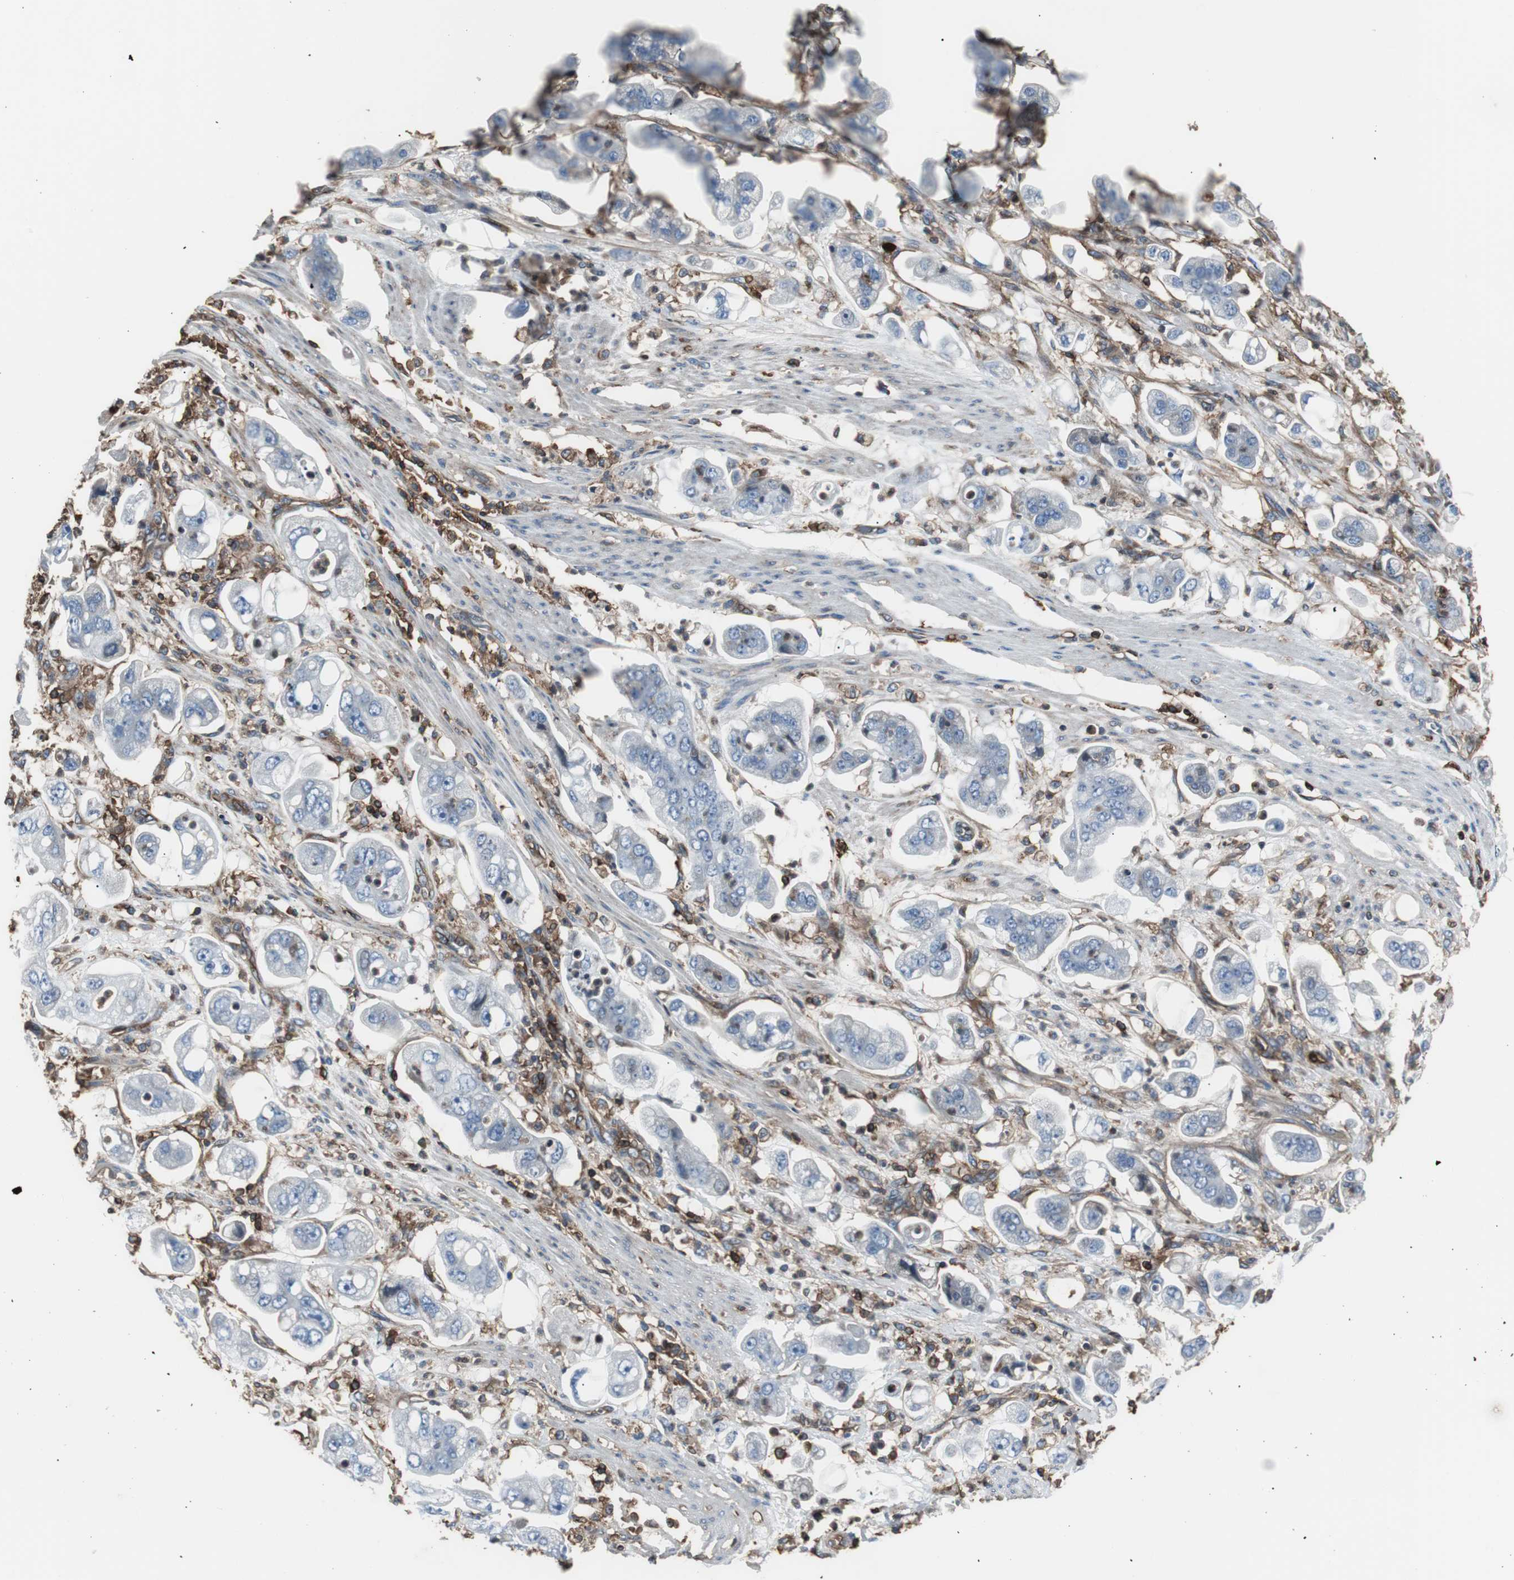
{"staining": {"intensity": "negative", "quantity": "none", "location": "none"}, "tissue": "stomach cancer", "cell_type": "Tumor cells", "image_type": "cancer", "snomed": [{"axis": "morphology", "description": "Adenocarcinoma, NOS"}, {"axis": "topography", "description": "Stomach"}], "caption": "This histopathology image is of adenocarcinoma (stomach) stained with immunohistochemistry (IHC) to label a protein in brown with the nuclei are counter-stained blue. There is no staining in tumor cells. (Brightfield microscopy of DAB (3,3'-diaminobenzidine) immunohistochemistry (IHC) at high magnification).", "gene": "B2M", "patient": {"sex": "male", "age": 62}}